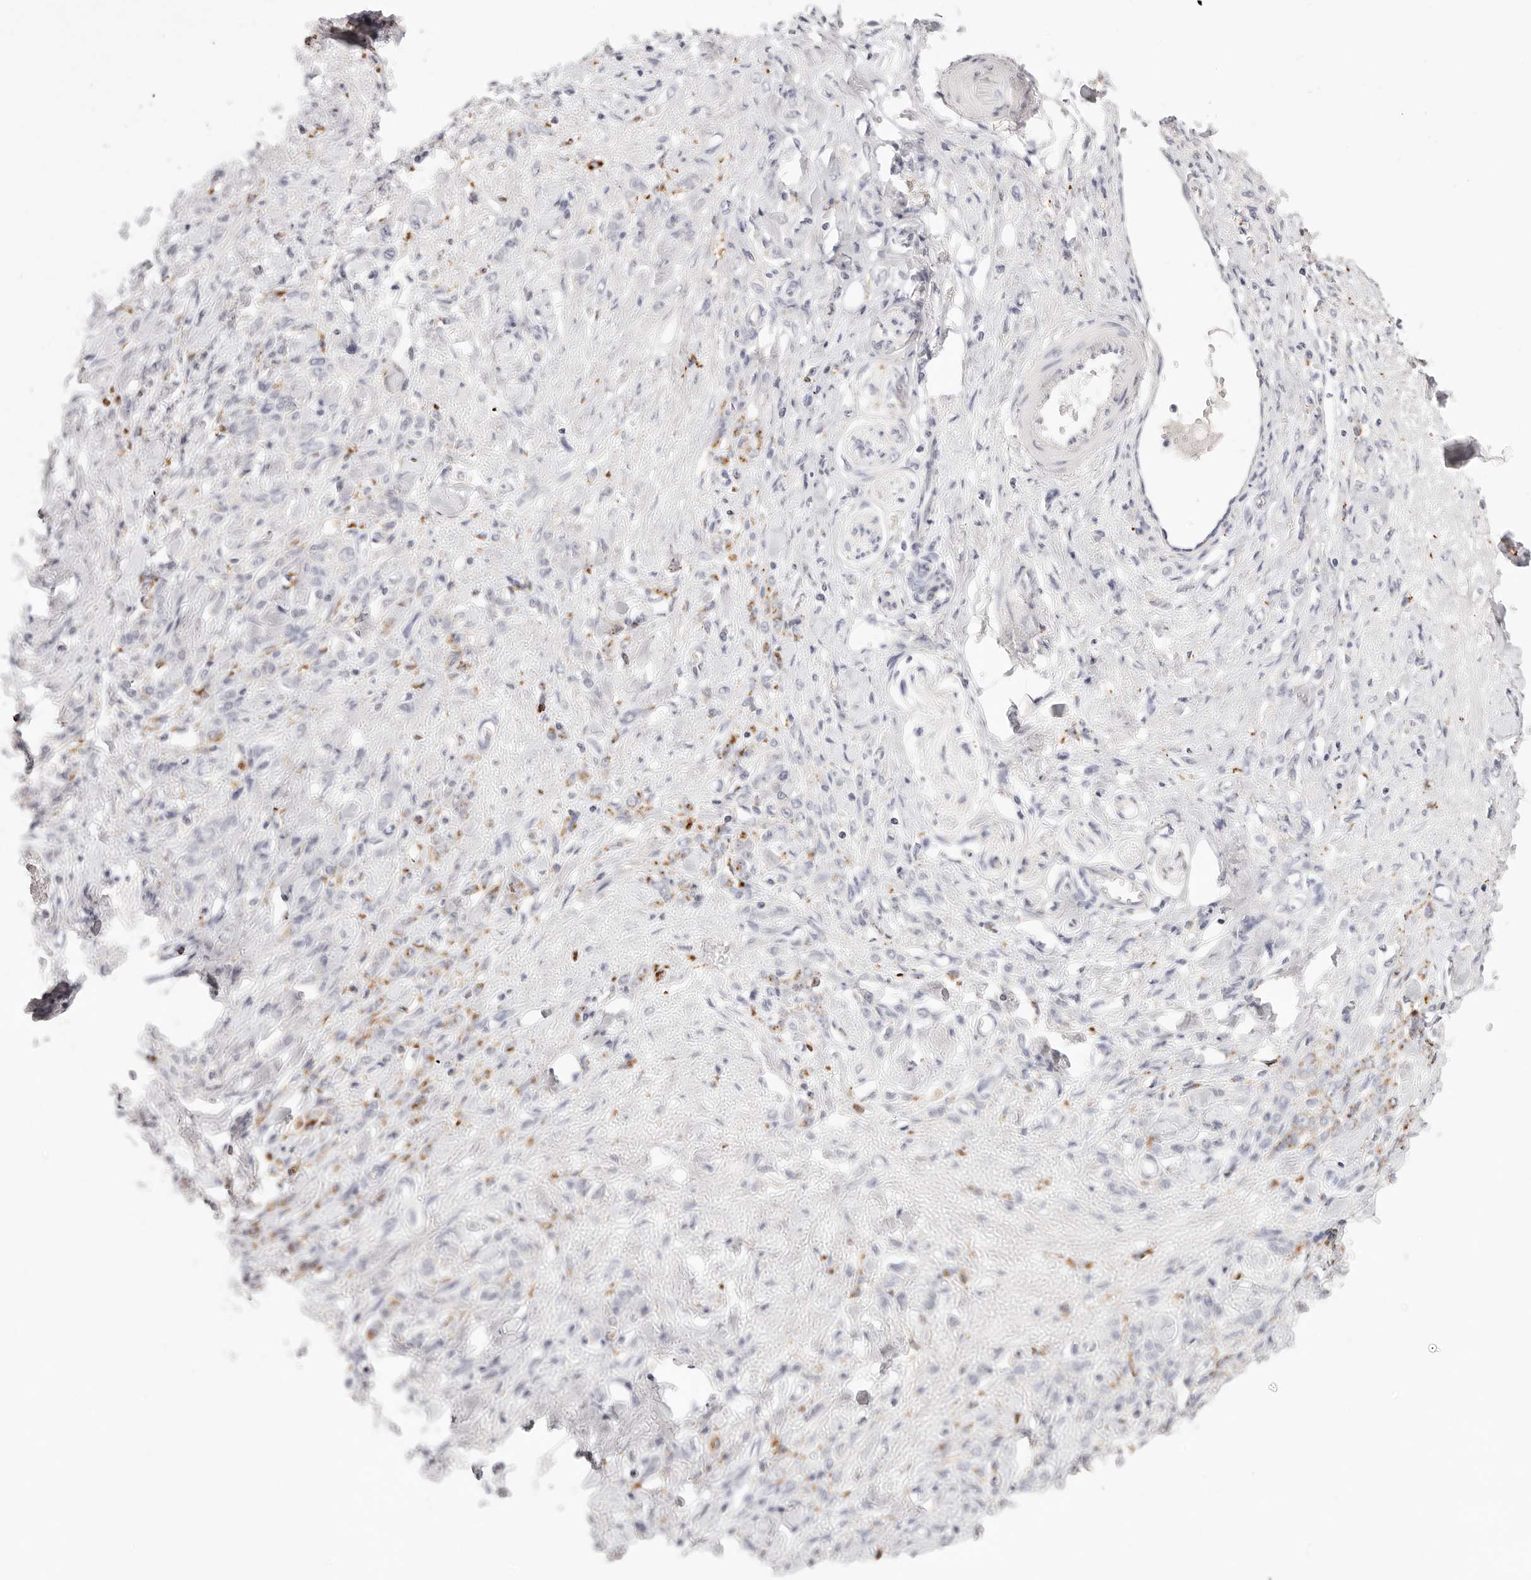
{"staining": {"intensity": "moderate", "quantity": "<25%", "location": "cytoplasmic/membranous"}, "tissue": "stomach cancer", "cell_type": "Tumor cells", "image_type": "cancer", "snomed": [{"axis": "morphology", "description": "Normal tissue, NOS"}, {"axis": "morphology", "description": "Adenocarcinoma, NOS"}, {"axis": "topography", "description": "Stomach"}], "caption": "Immunohistochemistry of human stomach cancer (adenocarcinoma) reveals low levels of moderate cytoplasmic/membranous staining in about <25% of tumor cells. (Brightfield microscopy of DAB IHC at high magnification).", "gene": "STKLD1", "patient": {"sex": "male", "age": 82}}